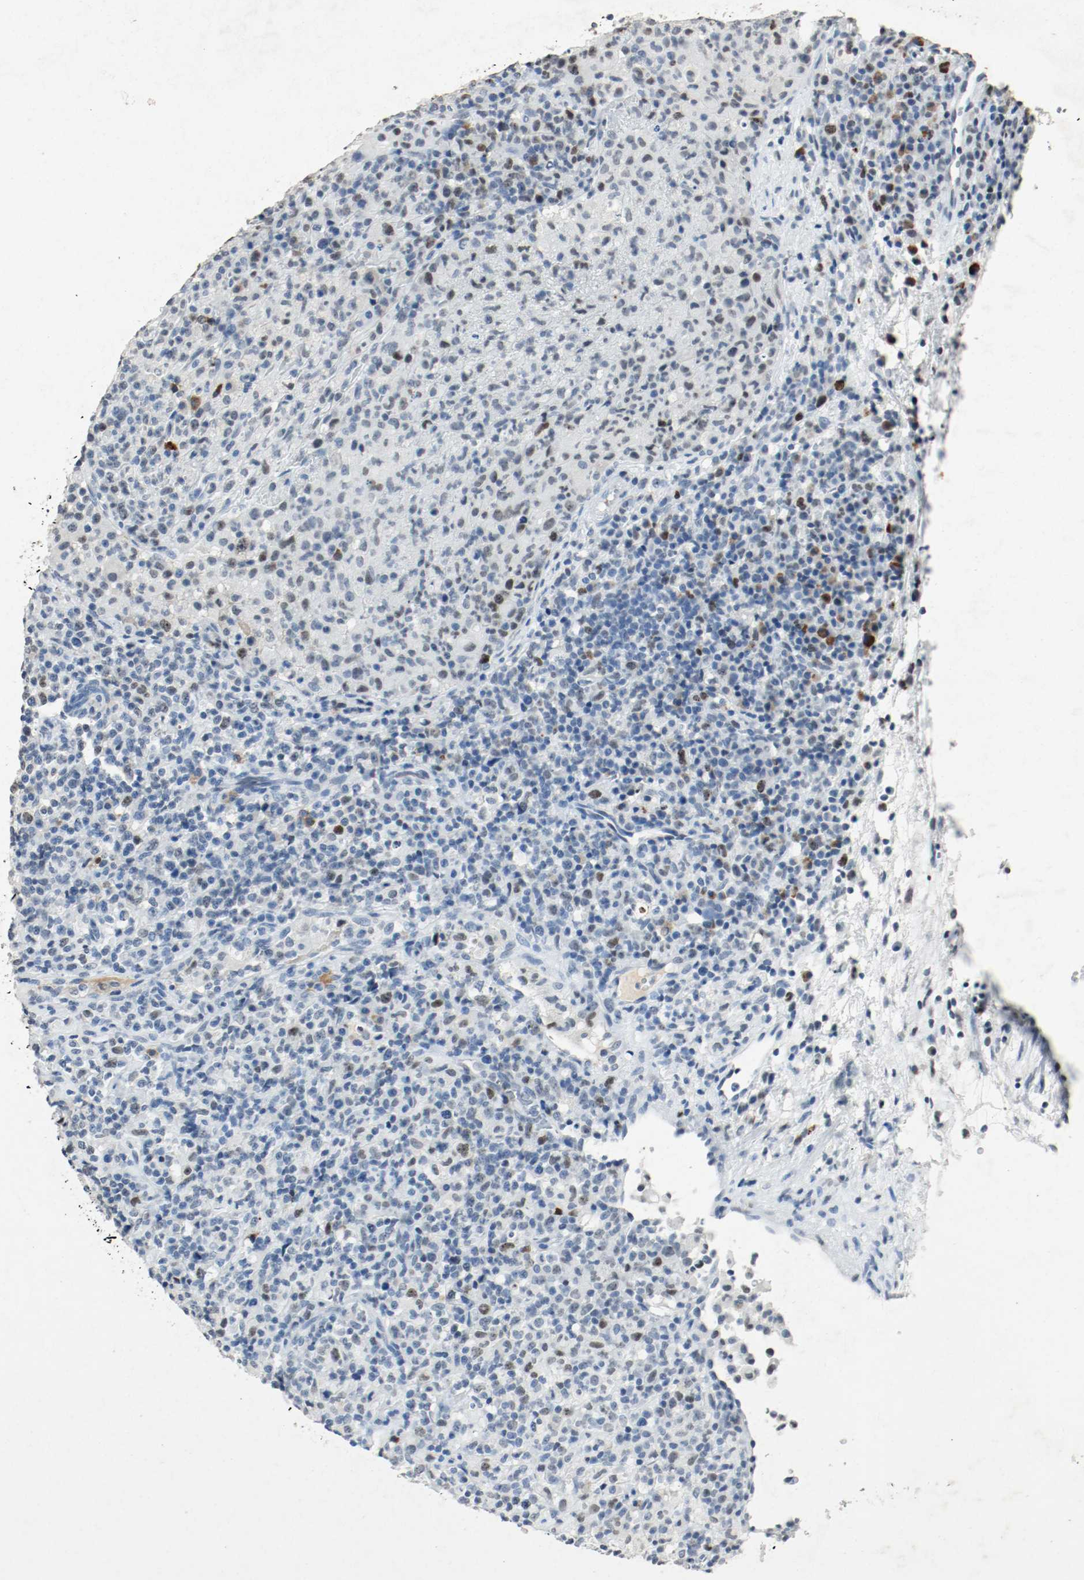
{"staining": {"intensity": "strong", "quantity": "<25%", "location": "nuclear"}, "tissue": "lymphoma", "cell_type": "Tumor cells", "image_type": "cancer", "snomed": [{"axis": "morphology", "description": "Hodgkin's disease, NOS"}, {"axis": "topography", "description": "Lymph node"}], "caption": "There is medium levels of strong nuclear expression in tumor cells of lymphoma, as demonstrated by immunohistochemical staining (brown color).", "gene": "DNMT1", "patient": {"sex": "male", "age": 65}}